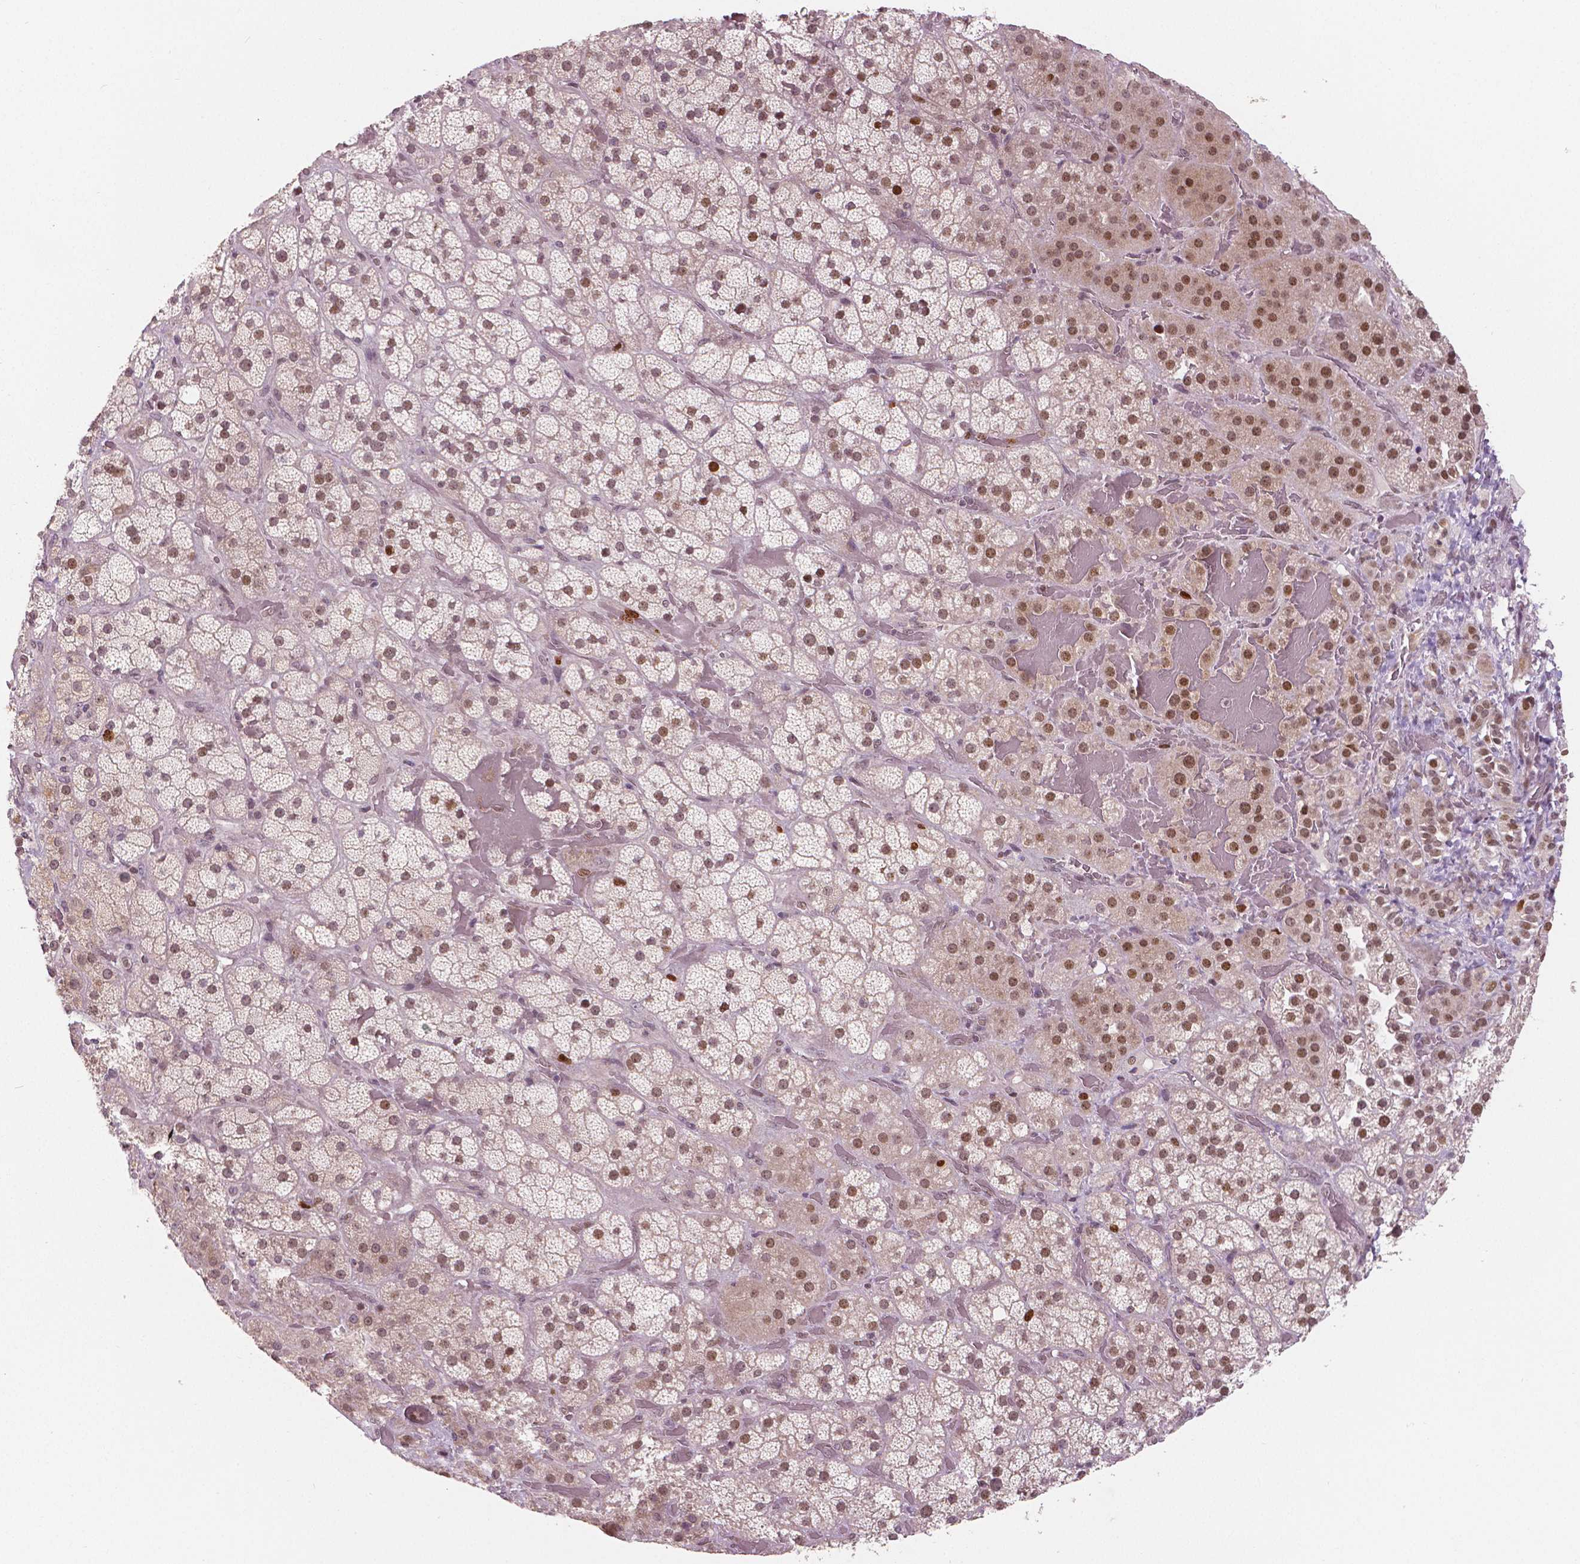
{"staining": {"intensity": "strong", "quantity": "25%-75%", "location": "nuclear"}, "tissue": "adrenal gland", "cell_type": "Glandular cells", "image_type": "normal", "snomed": [{"axis": "morphology", "description": "Normal tissue, NOS"}, {"axis": "topography", "description": "Adrenal gland"}], "caption": "Immunohistochemistry (IHC) histopathology image of unremarkable adrenal gland: adrenal gland stained using immunohistochemistry demonstrates high levels of strong protein expression localized specifically in the nuclear of glandular cells, appearing as a nuclear brown color.", "gene": "NSD2", "patient": {"sex": "male", "age": 57}}